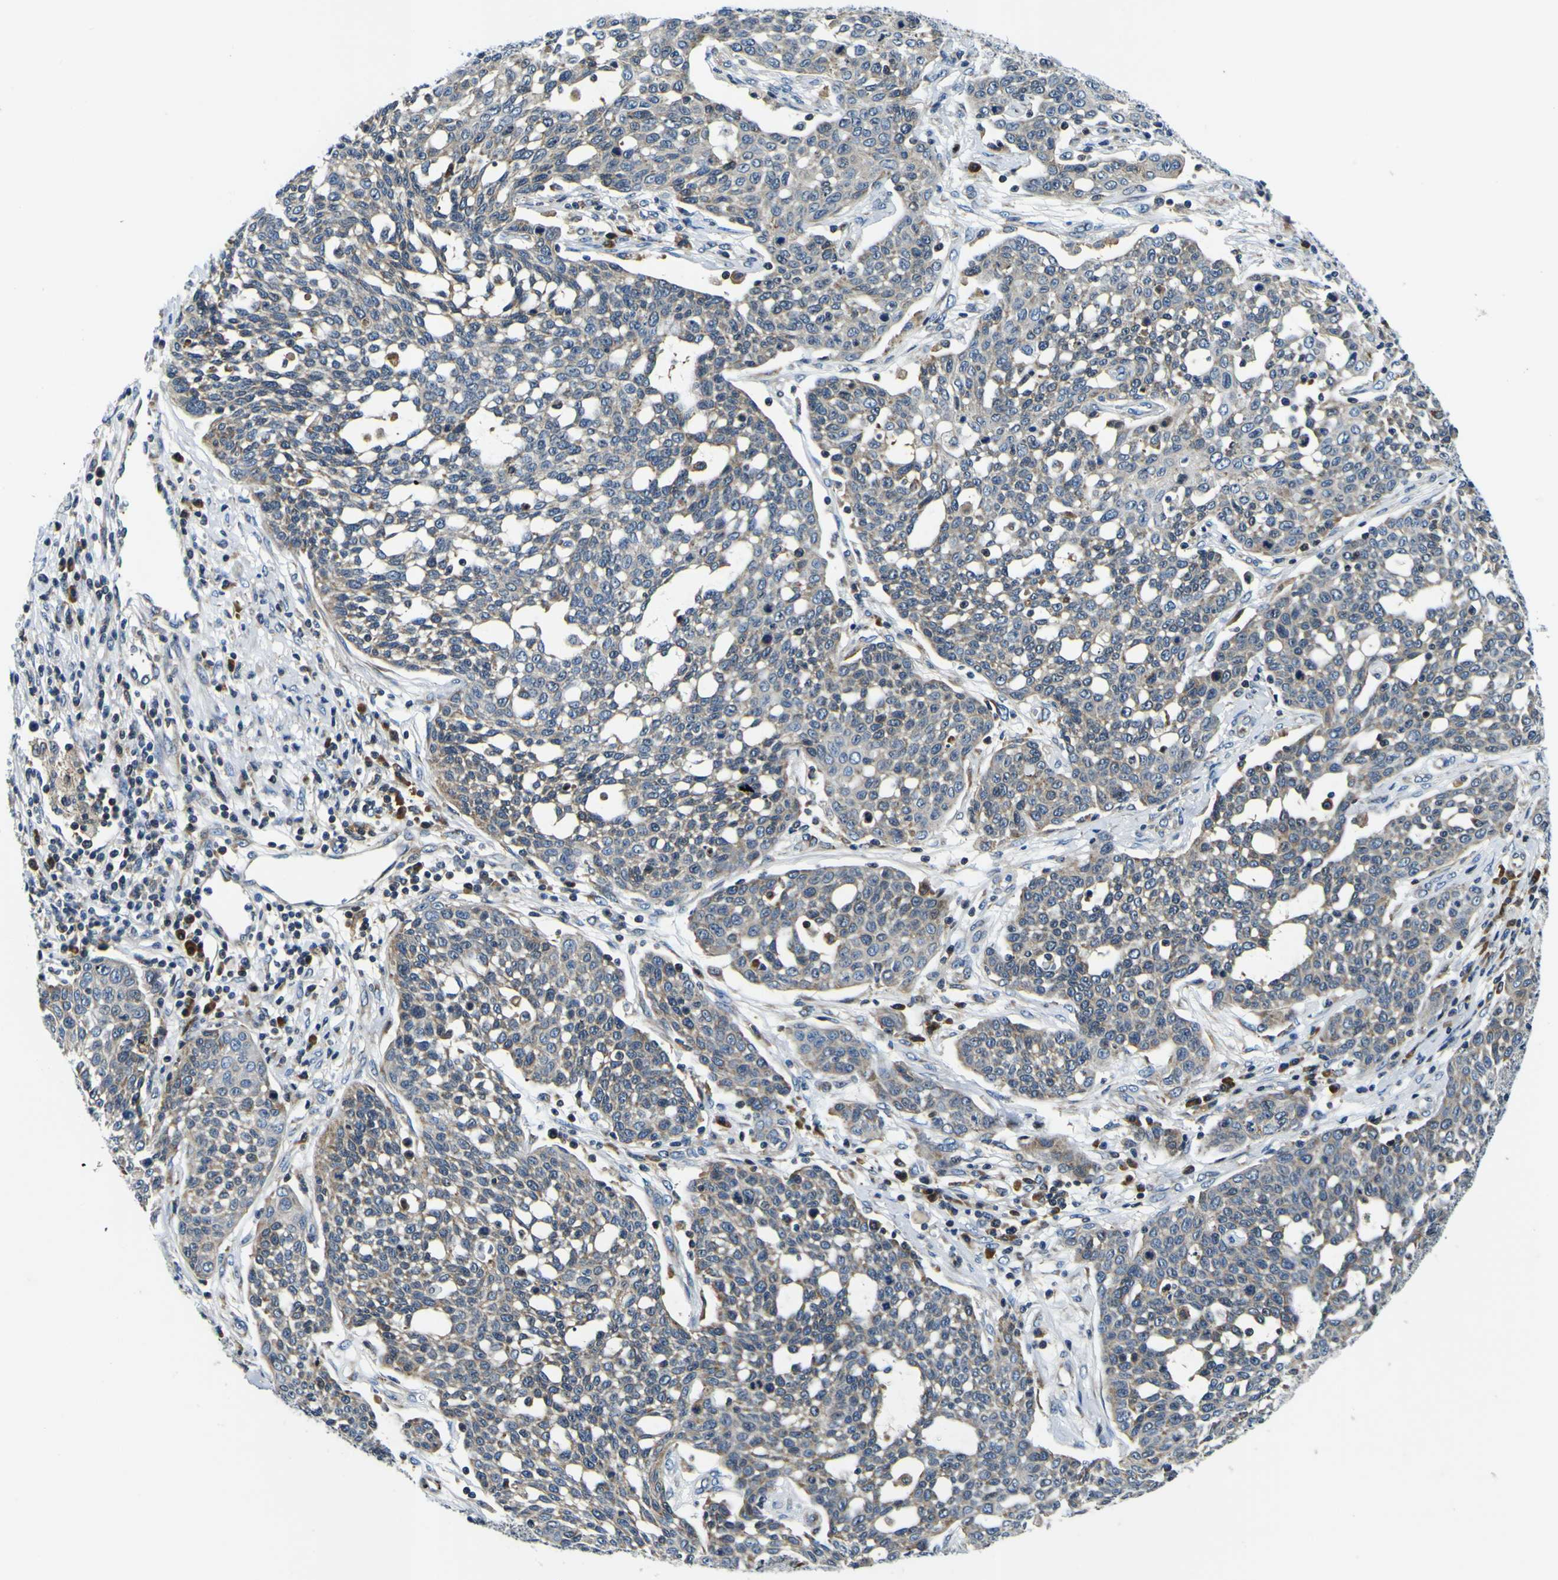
{"staining": {"intensity": "weak", "quantity": "25%-75%", "location": "cytoplasmic/membranous"}, "tissue": "cervical cancer", "cell_type": "Tumor cells", "image_type": "cancer", "snomed": [{"axis": "morphology", "description": "Squamous cell carcinoma, NOS"}, {"axis": "topography", "description": "Cervix"}], "caption": "Cervical cancer (squamous cell carcinoma) tissue shows weak cytoplasmic/membranous staining in approximately 25%-75% of tumor cells, visualized by immunohistochemistry.", "gene": "NLRP3", "patient": {"sex": "female", "age": 34}}